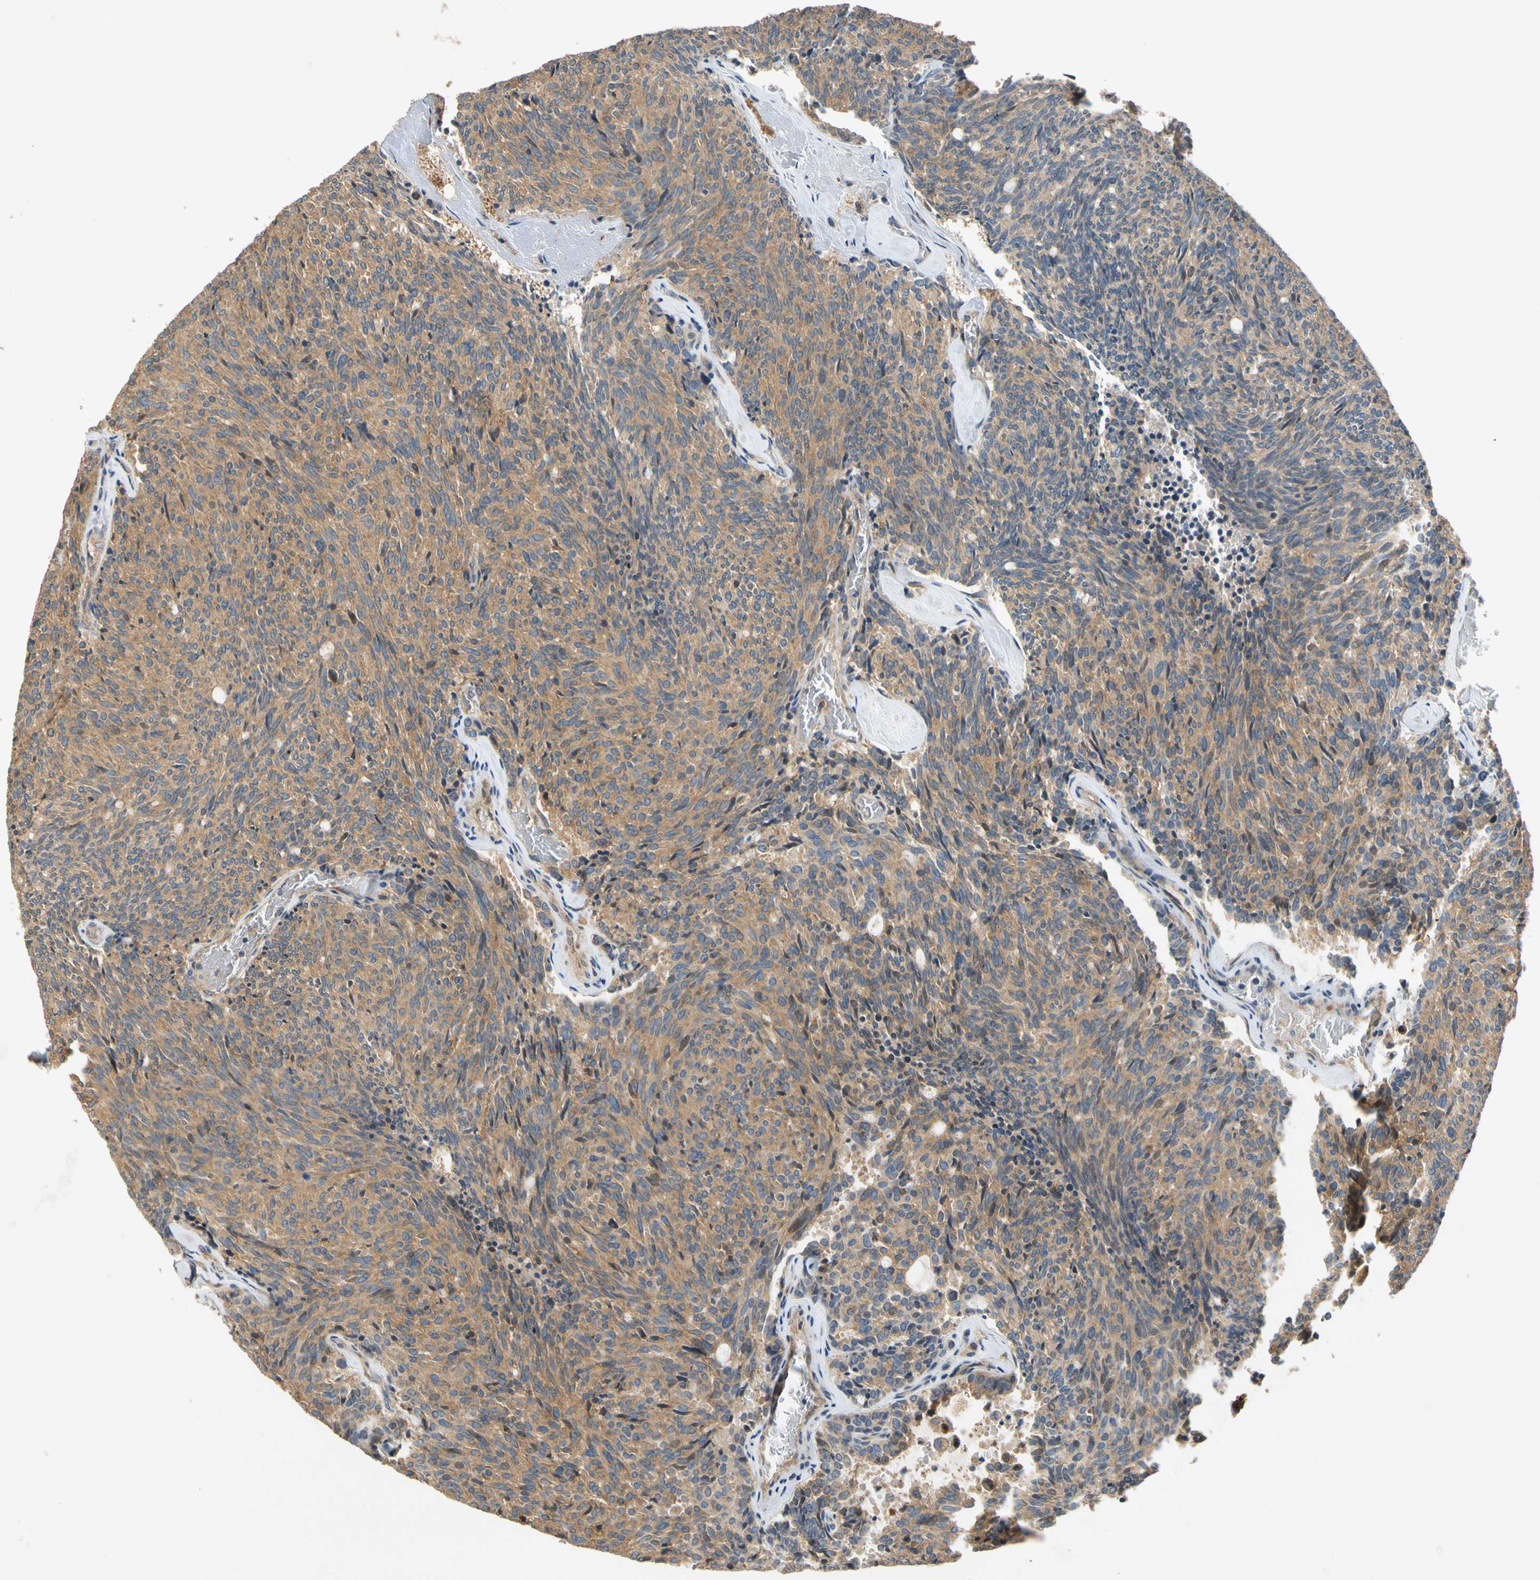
{"staining": {"intensity": "moderate", "quantity": ">75%", "location": "cytoplasmic/membranous"}, "tissue": "carcinoid", "cell_type": "Tumor cells", "image_type": "cancer", "snomed": [{"axis": "morphology", "description": "Carcinoid, malignant, NOS"}, {"axis": "topography", "description": "Pancreas"}], "caption": "This is an image of IHC staining of carcinoid, which shows moderate positivity in the cytoplasmic/membranous of tumor cells.", "gene": "USP46", "patient": {"sex": "female", "age": 54}}